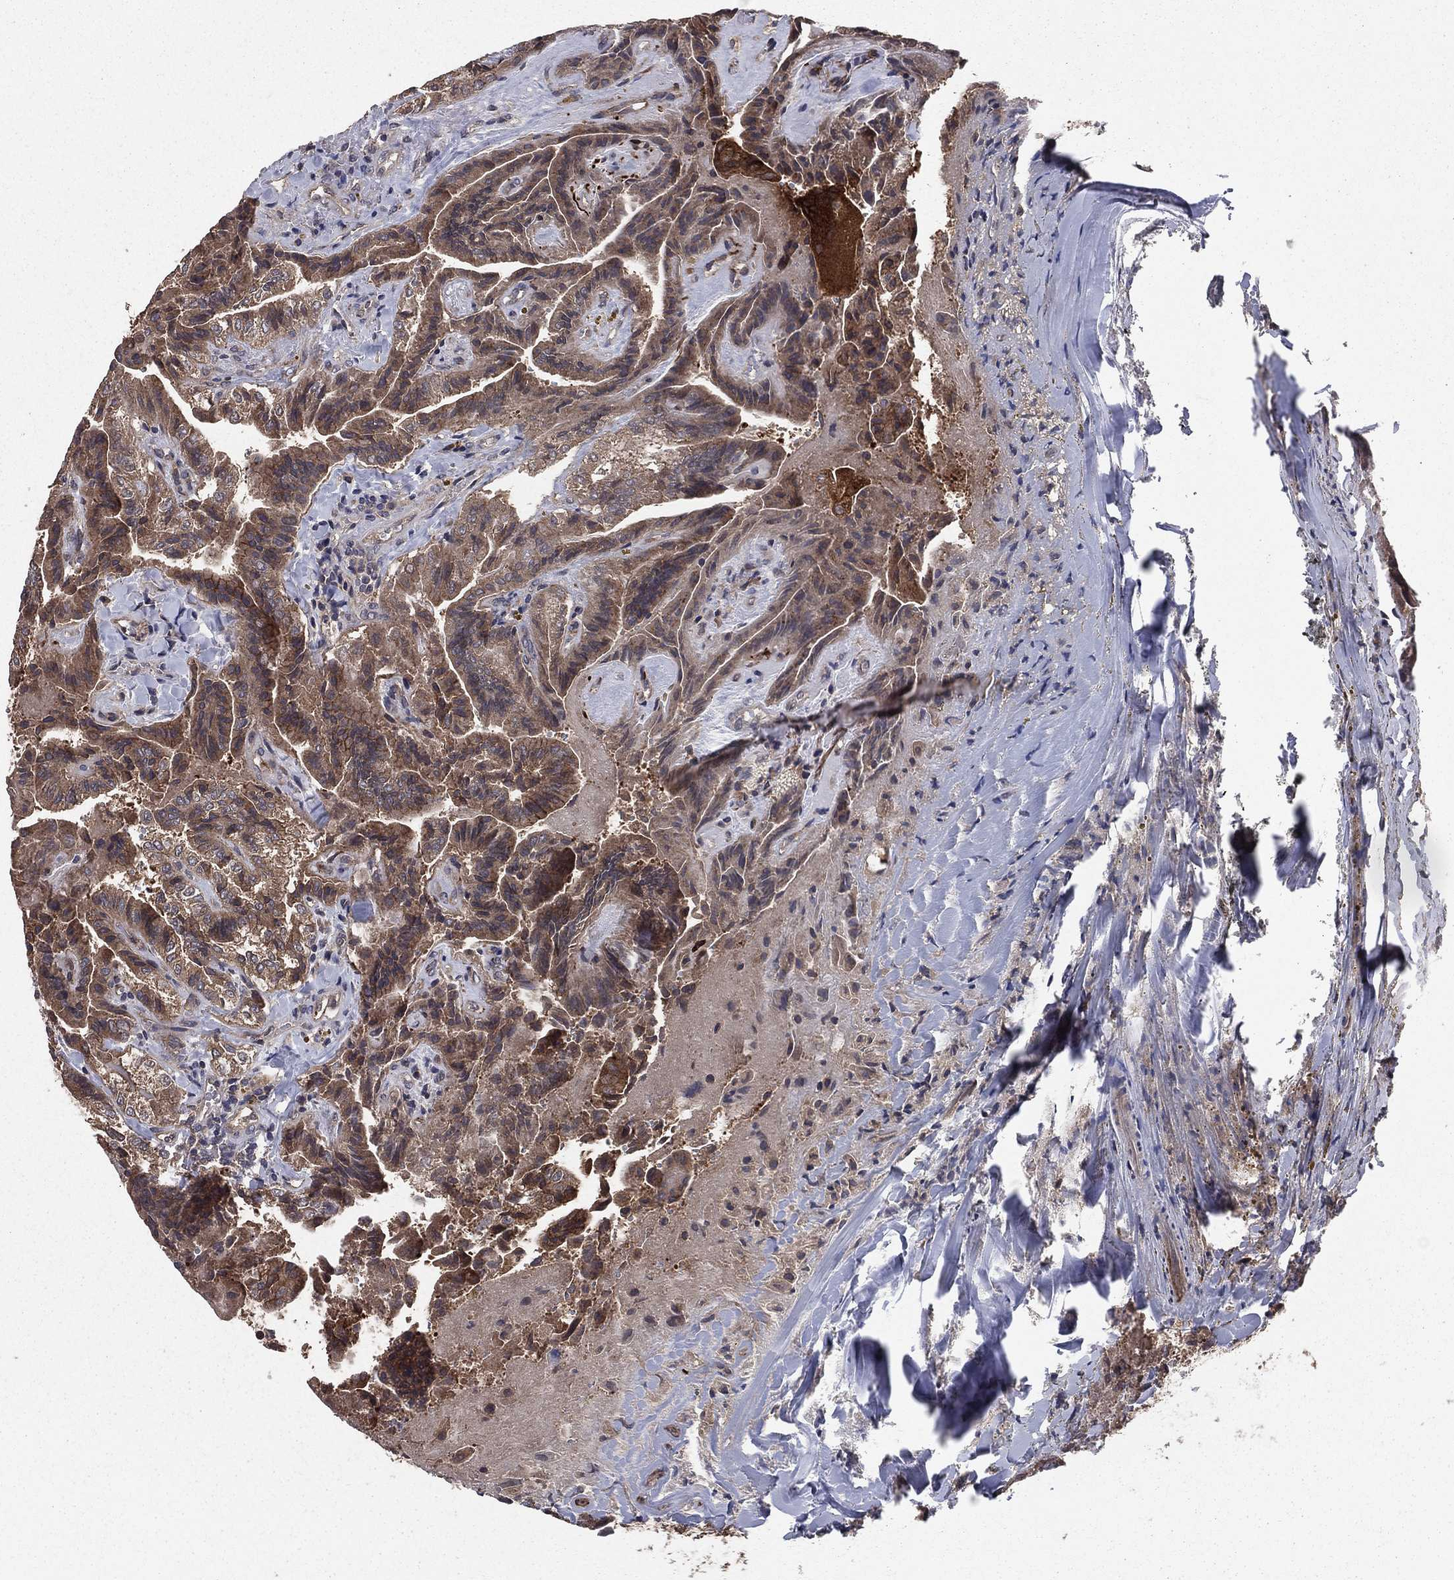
{"staining": {"intensity": "strong", "quantity": "25%-75%", "location": "cytoplasmic/membranous"}, "tissue": "thyroid cancer", "cell_type": "Tumor cells", "image_type": "cancer", "snomed": [{"axis": "morphology", "description": "Papillary adenocarcinoma, NOS"}, {"axis": "topography", "description": "Thyroid gland"}], "caption": "DAB immunohistochemical staining of thyroid cancer exhibits strong cytoplasmic/membranous protein positivity in about 25%-75% of tumor cells.", "gene": "CERT1", "patient": {"sex": "female", "age": 68}}